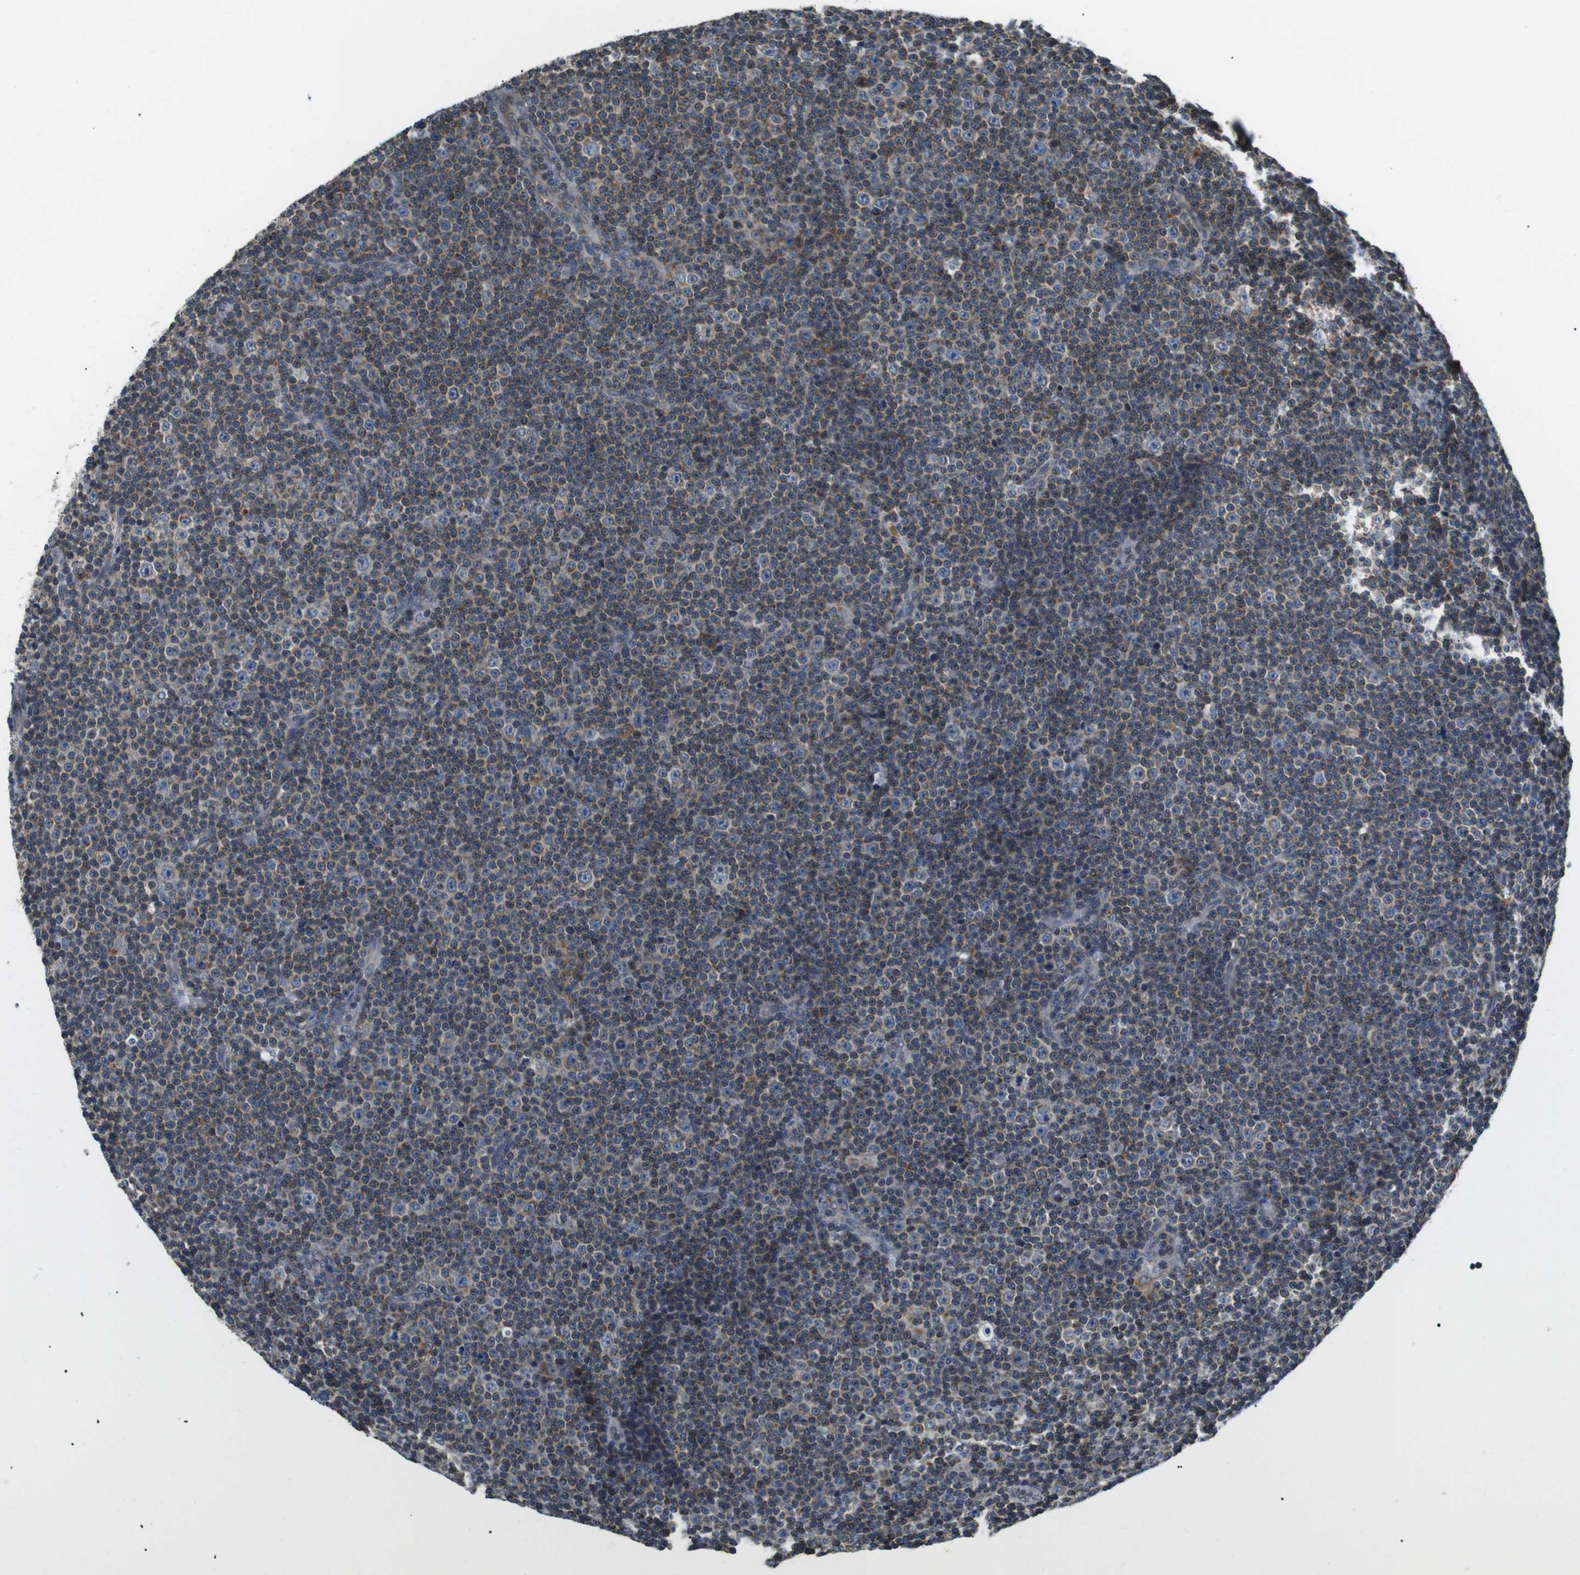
{"staining": {"intensity": "weak", "quantity": "25%-75%", "location": "cytoplasmic/membranous"}, "tissue": "lymphoma", "cell_type": "Tumor cells", "image_type": "cancer", "snomed": [{"axis": "morphology", "description": "Malignant lymphoma, non-Hodgkin's type, Low grade"}, {"axis": "topography", "description": "Lymph node"}], "caption": "DAB (3,3'-diaminobenzidine) immunohistochemical staining of low-grade malignant lymphoma, non-Hodgkin's type demonstrates weak cytoplasmic/membranous protein staining in about 25%-75% of tumor cells.", "gene": "TMX4", "patient": {"sex": "female", "age": 67}}